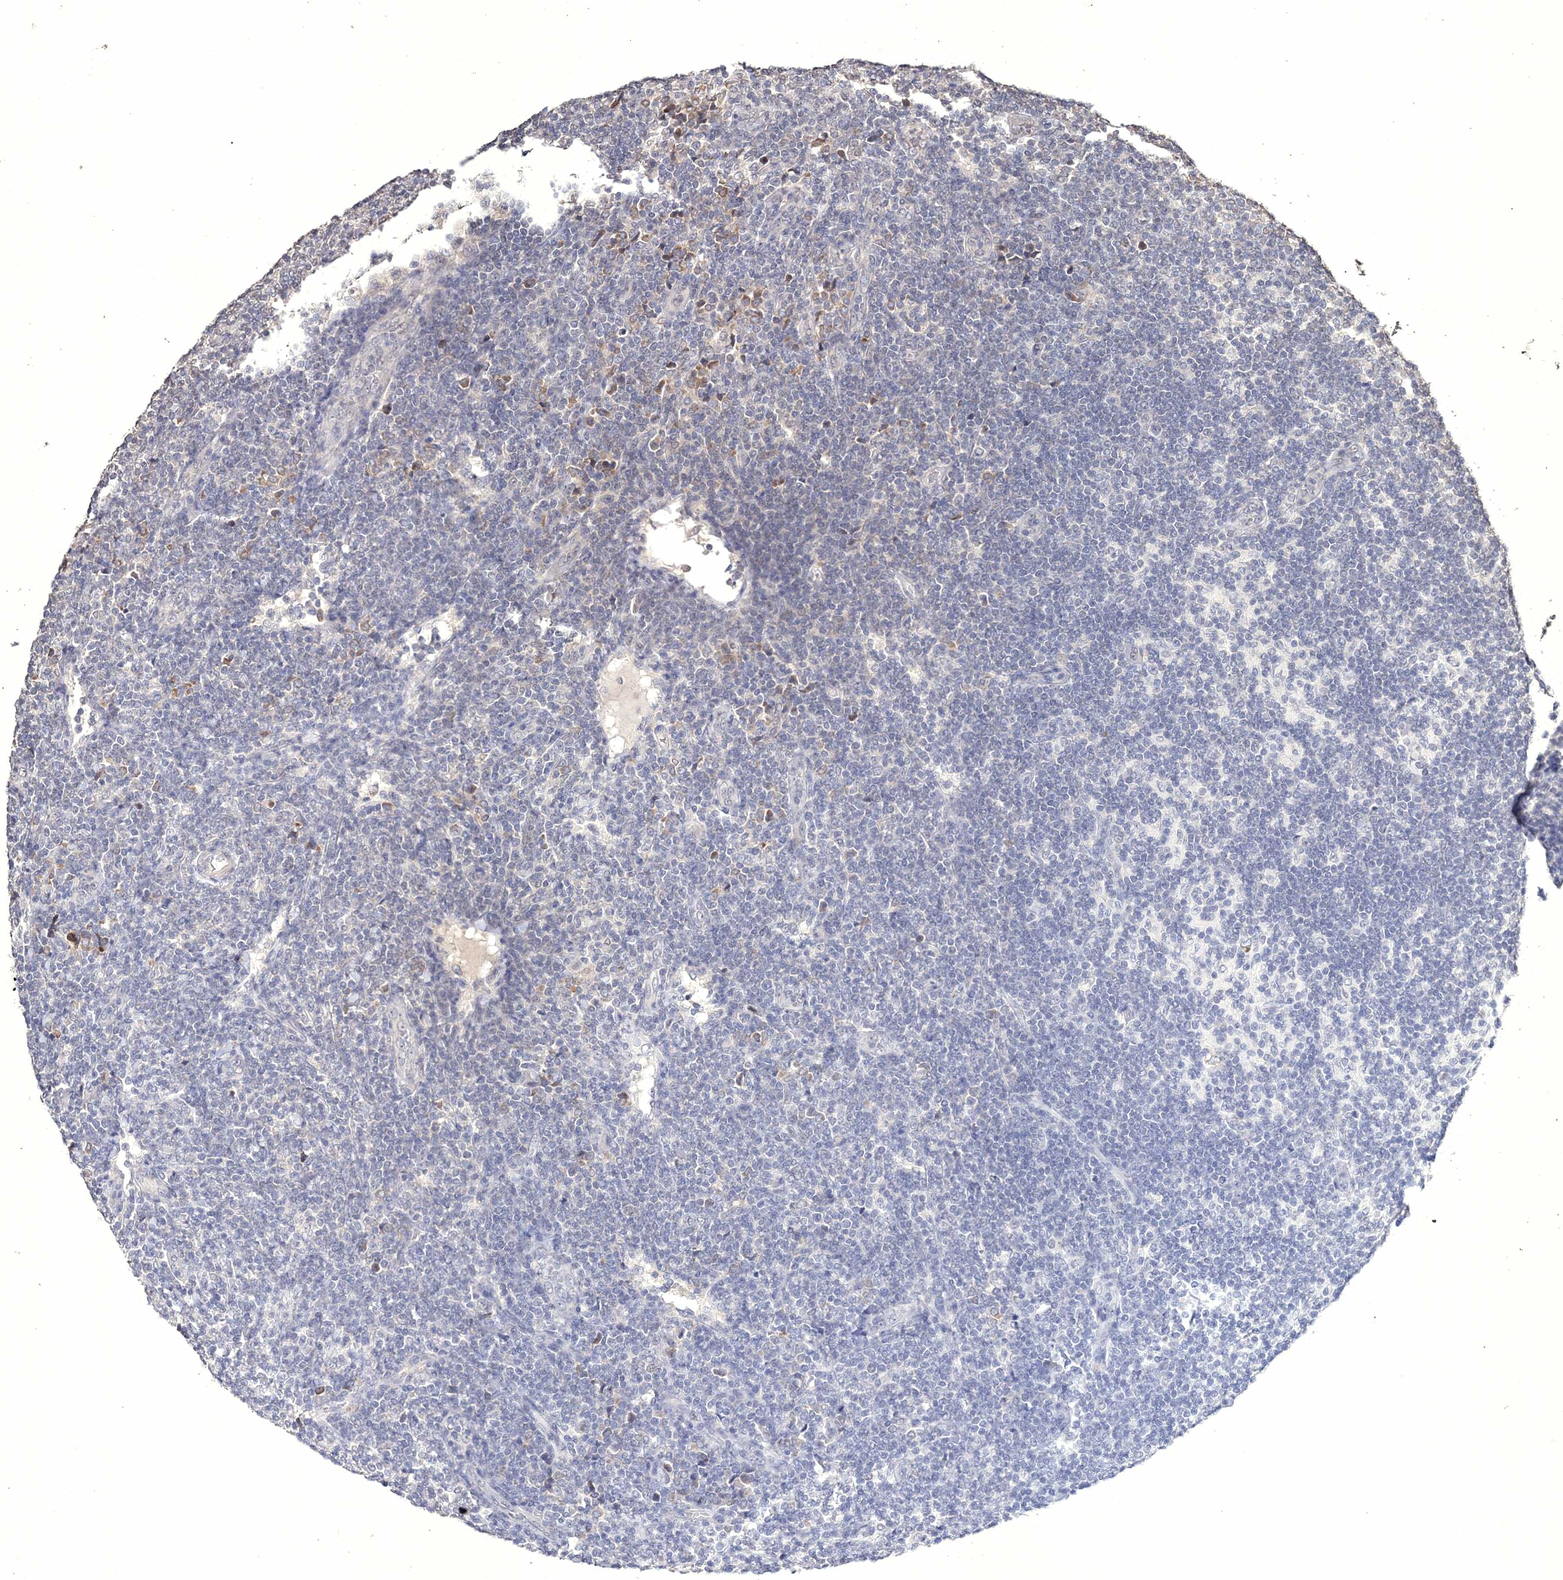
{"staining": {"intensity": "negative", "quantity": "none", "location": "none"}, "tissue": "lymphoma", "cell_type": "Tumor cells", "image_type": "cancer", "snomed": [{"axis": "morphology", "description": "Malignant lymphoma, non-Hodgkin's type, Low grade"}, {"axis": "topography", "description": "Lymph node"}], "caption": "Tumor cells show no significant protein positivity in lymphoma.", "gene": "GPN1", "patient": {"sex": "male", "age": 66}}